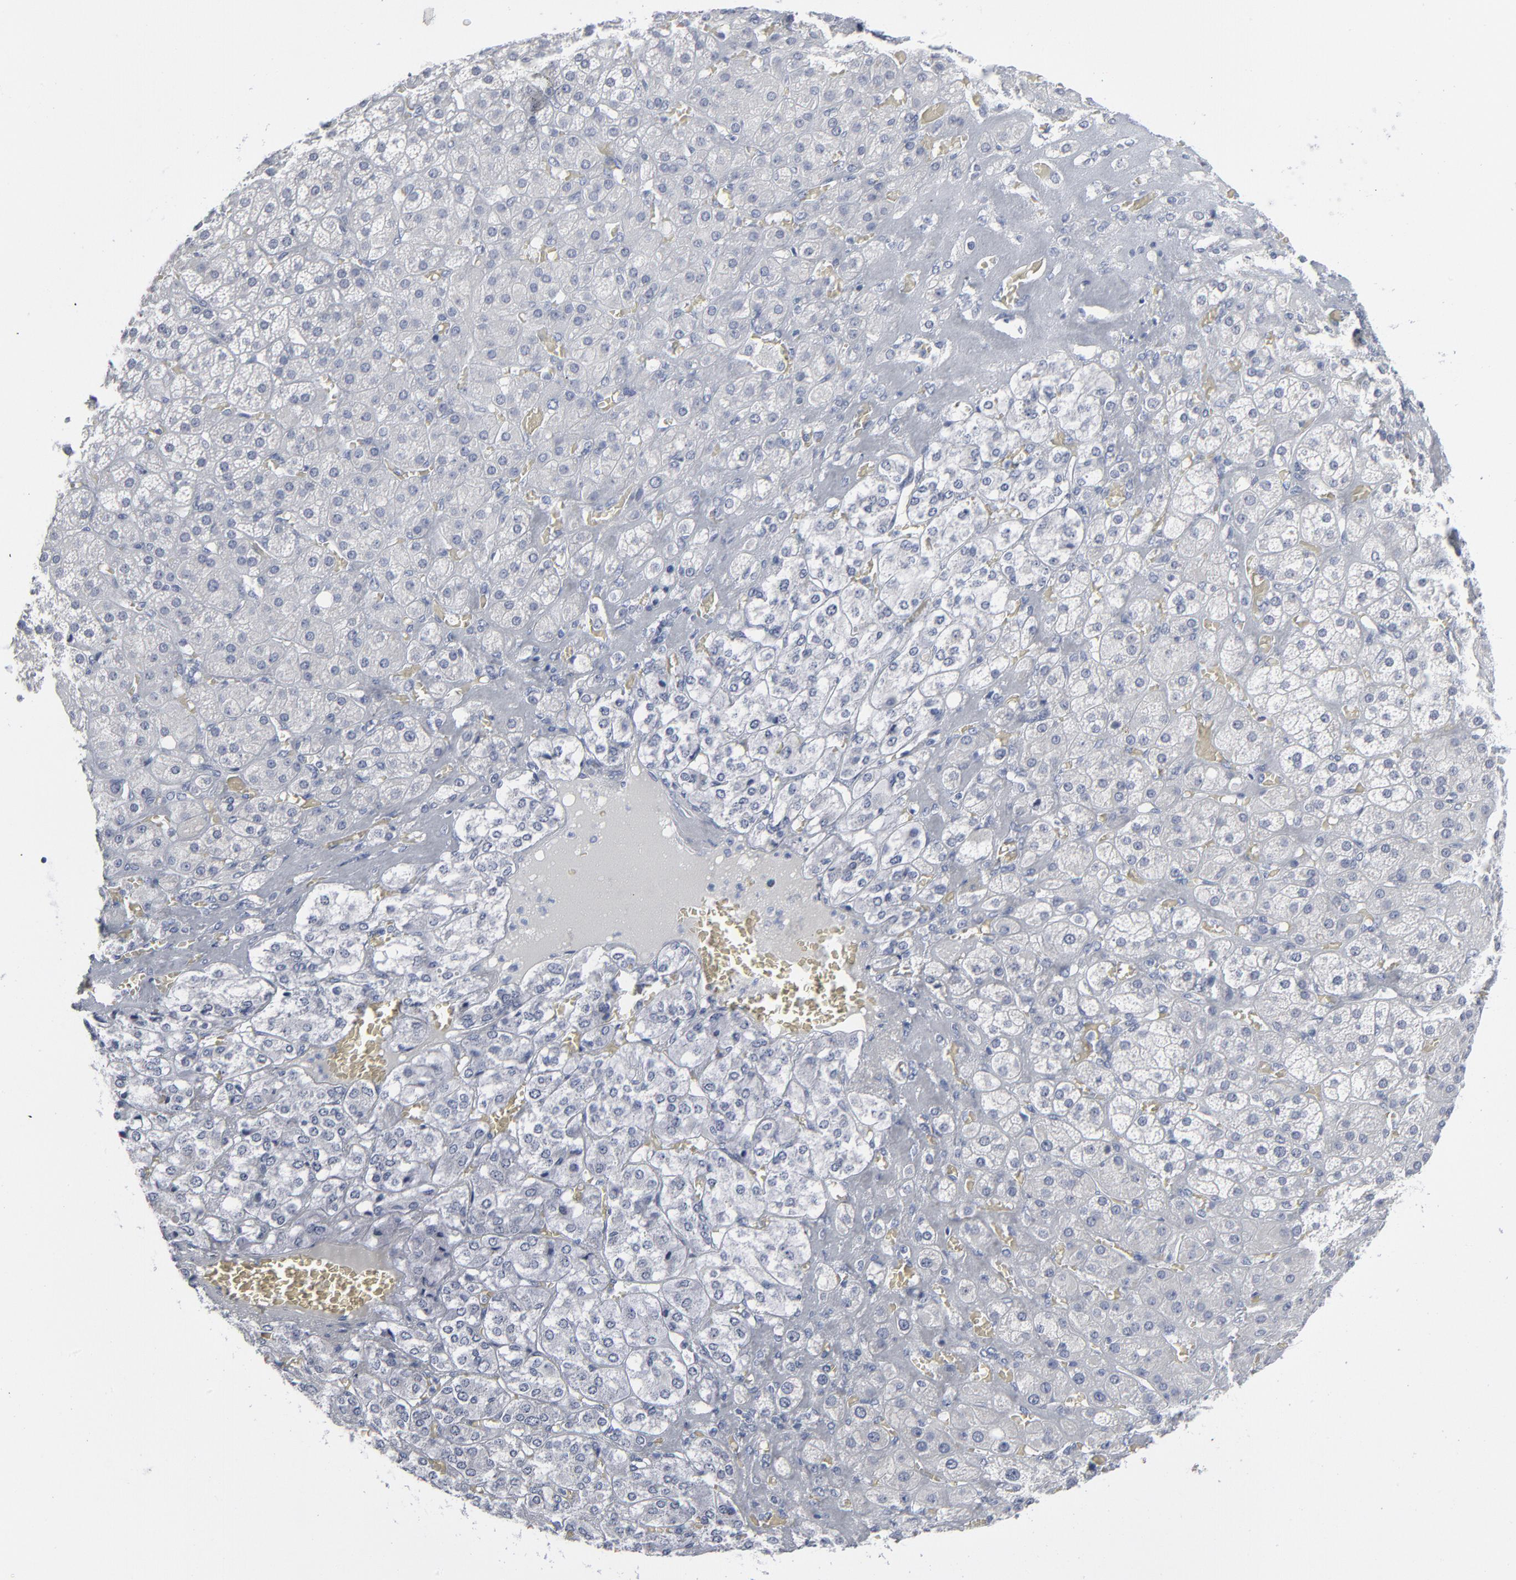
{"staining": {"intensity": "negative", "quantity": "none", "location": "none"}, "tissue": "adrenal gland", "cell_type": "Glandular cells", "image_type": "normal", "snomed": [{"axis": "morphology", "description": "Normal tissue, NOS"}, {"axis": "topography", "description": "Adrenal gland"}], "caption": "Immunohistochemical staining of benign human adrenal gland displays no significant positivity in glandular cells. (DAB (3,3'-diaminobenzidine) IHC, high magnification).", "gene": "PAGE1", "patient": {"sex": "female", "age": 71}}